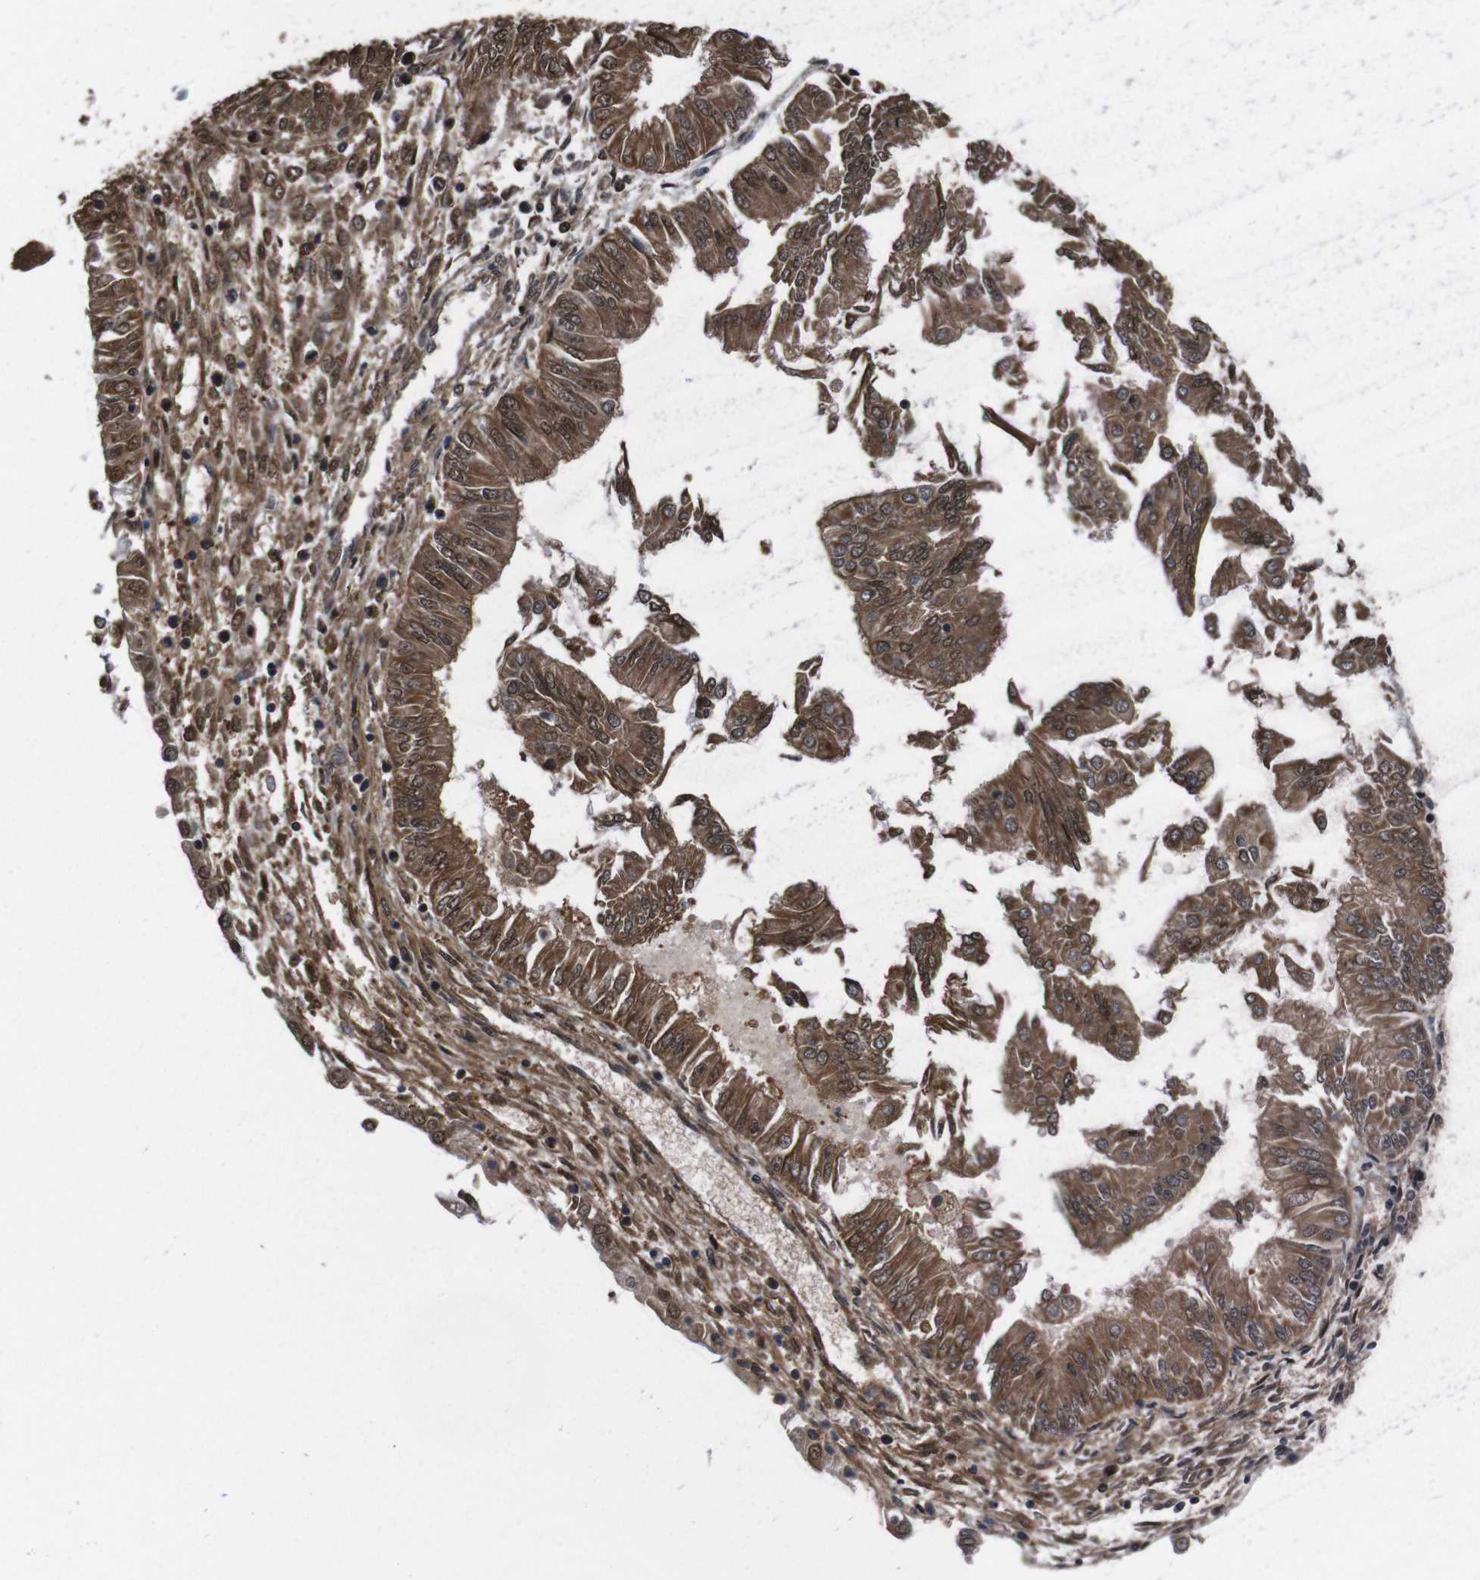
{"staining": {"intensity": "strong", "quantity": ">75%", "location": "cytoplasmic/membranous,nuclear"}, "tissue": "endometrial cancer", "cell_type": "Tumor cells", "image_type": "cancer", "snomed": [{"axis": "morphology", "description": "Adenocarcinoma, NOS"}, {"axis": "topography", "description": "Endometrium"}], "caption": "IHC histopathology image of endometrial cancer (adenocarcinoma) stained for a protein (brown), which shows high levels of strong cytoplasmic/membranous and nuclear positivity in approximately >75% of tumor cells.", "gene": "VCP", "patient": {"sex": "female", "age": 53}}